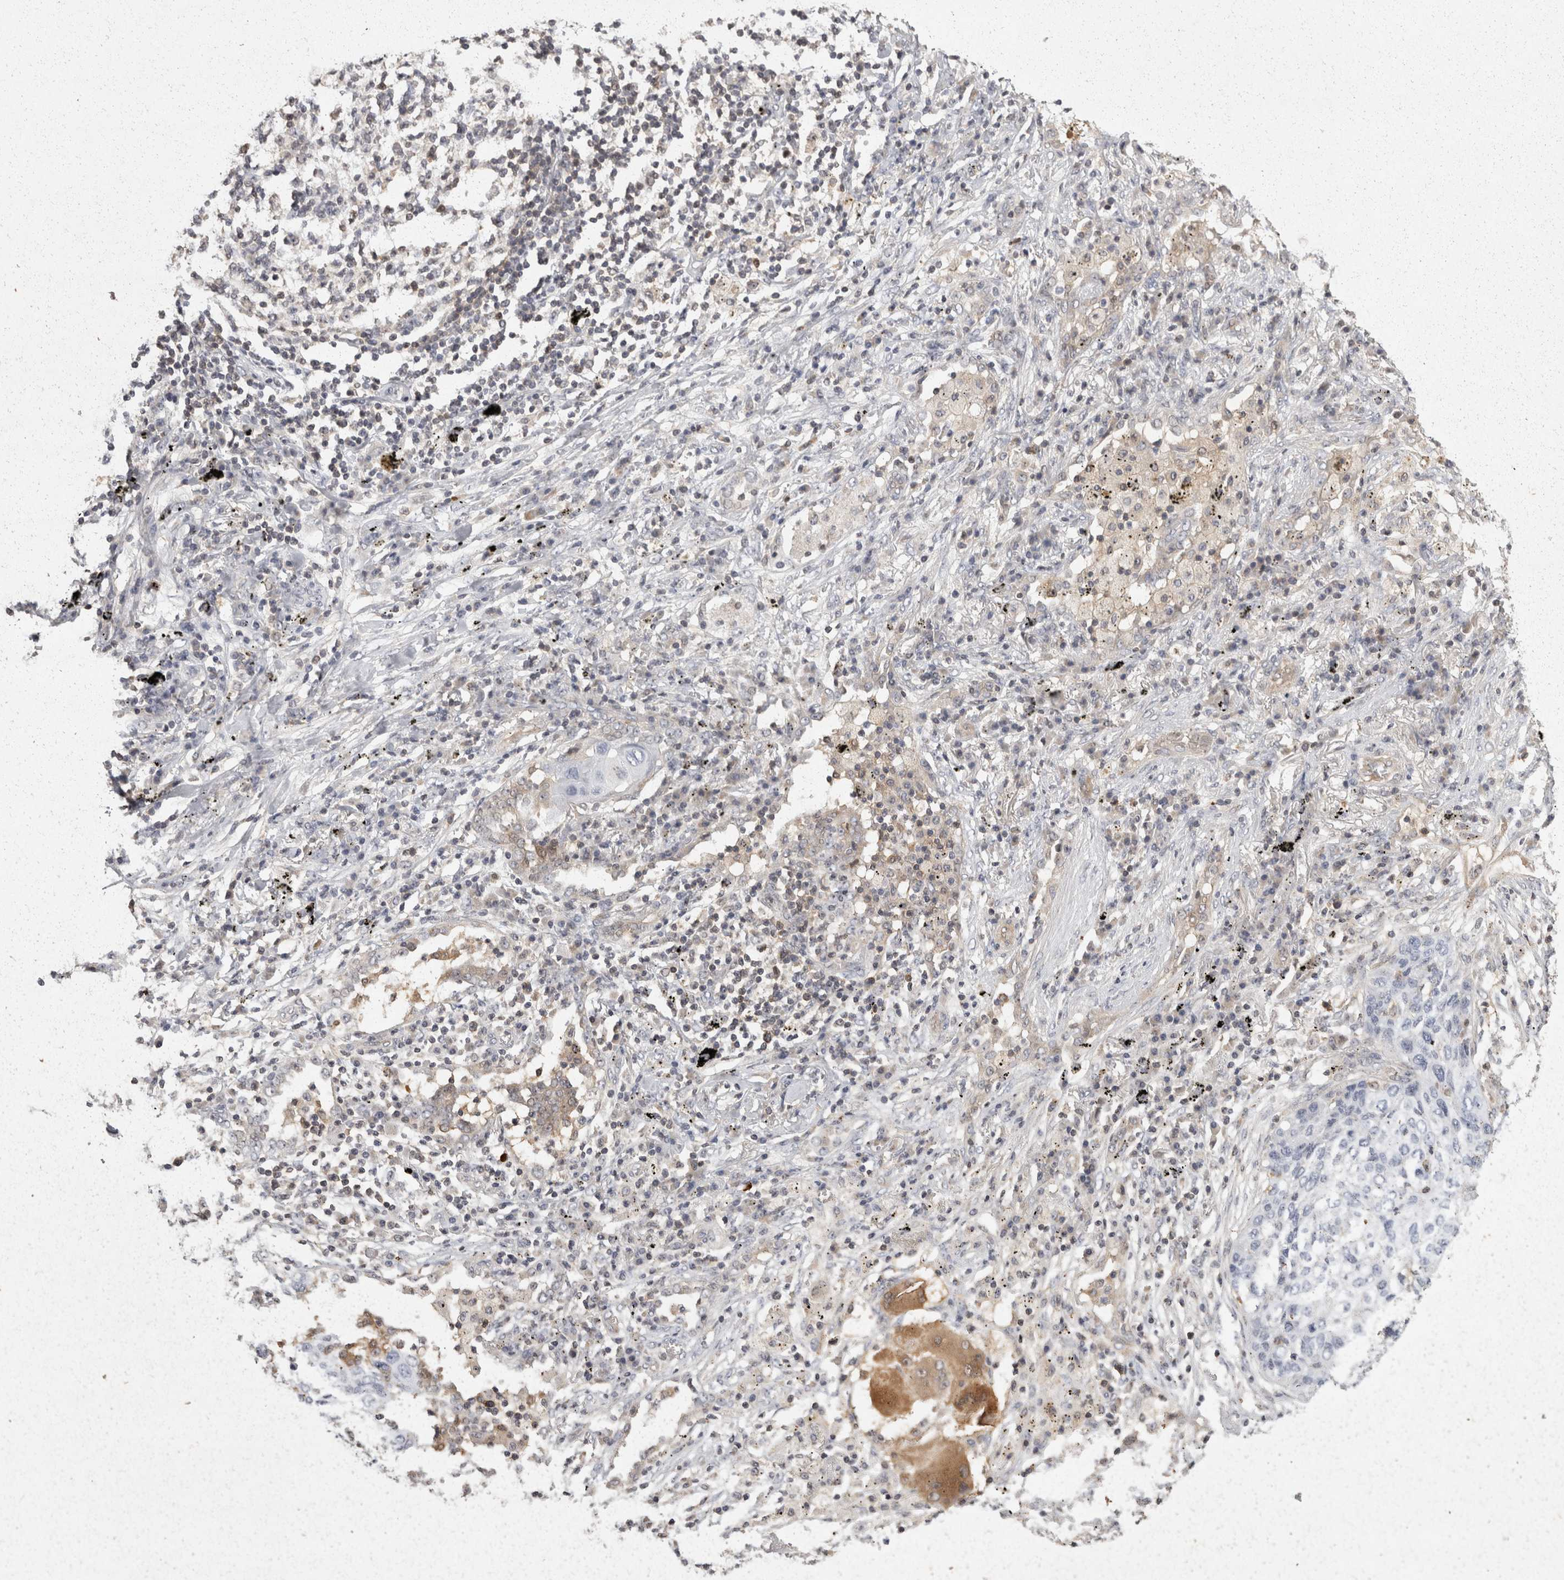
{"staining": {"intensity": "negative", "quantity": "none", "location": "none"}, "tissue": "lung cancer", "cell_type": "Tumor cells", "image_type": "cancer", "snomed": [{"axis": "morphology", "description": "Squamous cell carcinoma, NOS"}, {"axis": "topography", "description": "Lung"}], "caption": "Lung squamous cell carcinoma was stained to show a protein in brown. There is no significant staining in tumor cells. (DAB immunohistochemistry, high magnification).", "gene": "ACAT2", "patient": {"sex": "female", "age": 63}}